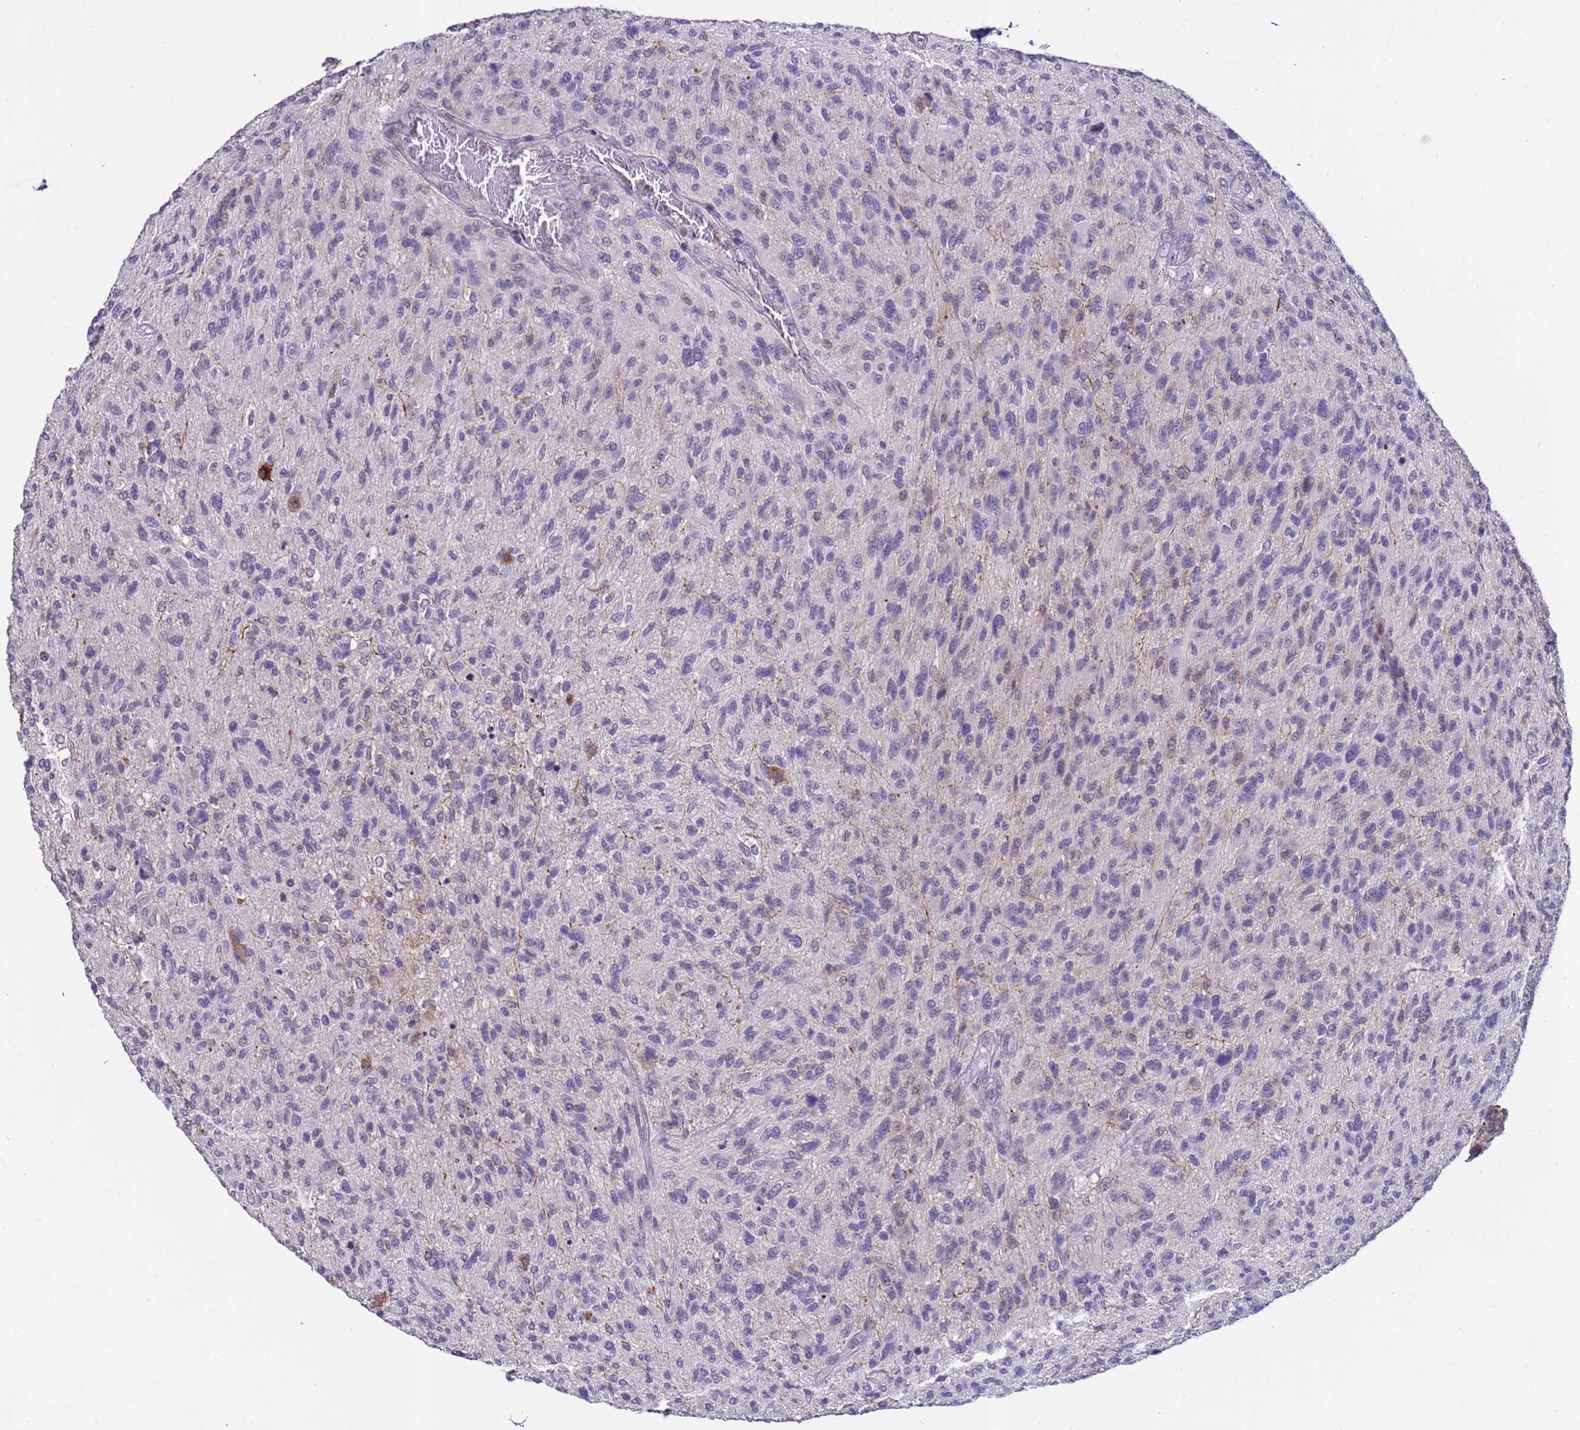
{"staining": {"intensity": "negative", "quantity": "none", "location": "none"}, "tissue": "glioma", "cell_type": "Tumor cells", "image_type": "cancer", "snomed": [{"axis": "morphology", "description": "Glioma, malignant, High grade"}, {"axis": "topography", "description": "Brain"}], "caption": "The histopathology image demonstrates no staining of tumor cells in malignant high-grade glioma.", "gene": "ZNF248", "patient": {"sex": "male", "age": 47}}